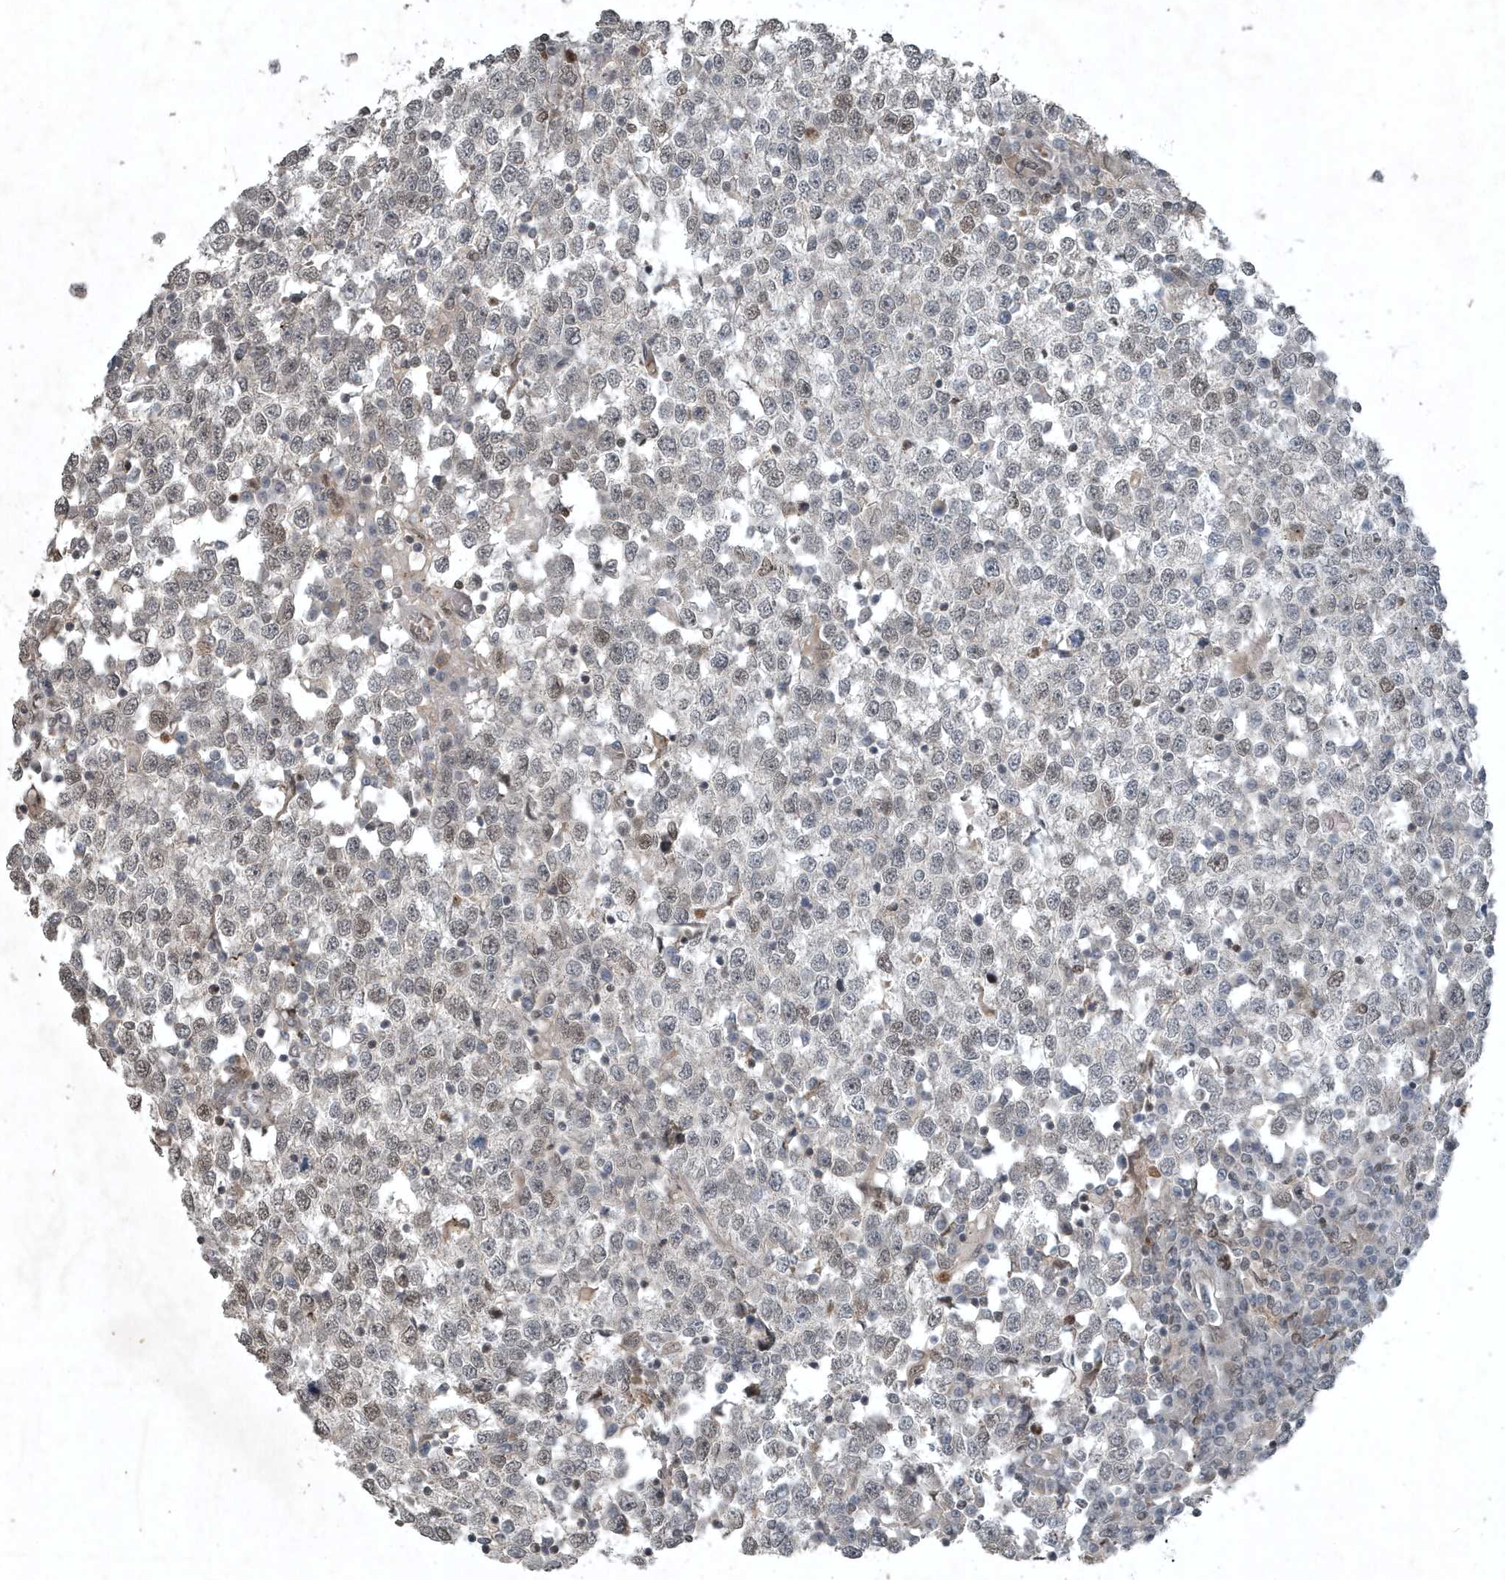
{"staining": {"intensity": "weak", "quantity": "<25%", "location": "nuclear"}, "tissue": "testis cancer", "cell_type": "Tumor cells", "image_type": "cancer", "snomed": [{"axis": "morphology", "description": "Seminoma, NOS"}, {"axis": "topography", "description": "Testis"}], "caption": "Seminoma (testis) was stained to show a protein in brown. There is no significant positivity in tumor cells. (Brightfield microscopy of DAB (3,3'-diaminobenzidine) immunohistochemistry at high magnification).", "gene": "HSPA1A", "patient": {"sex": "male", "age": 65}}